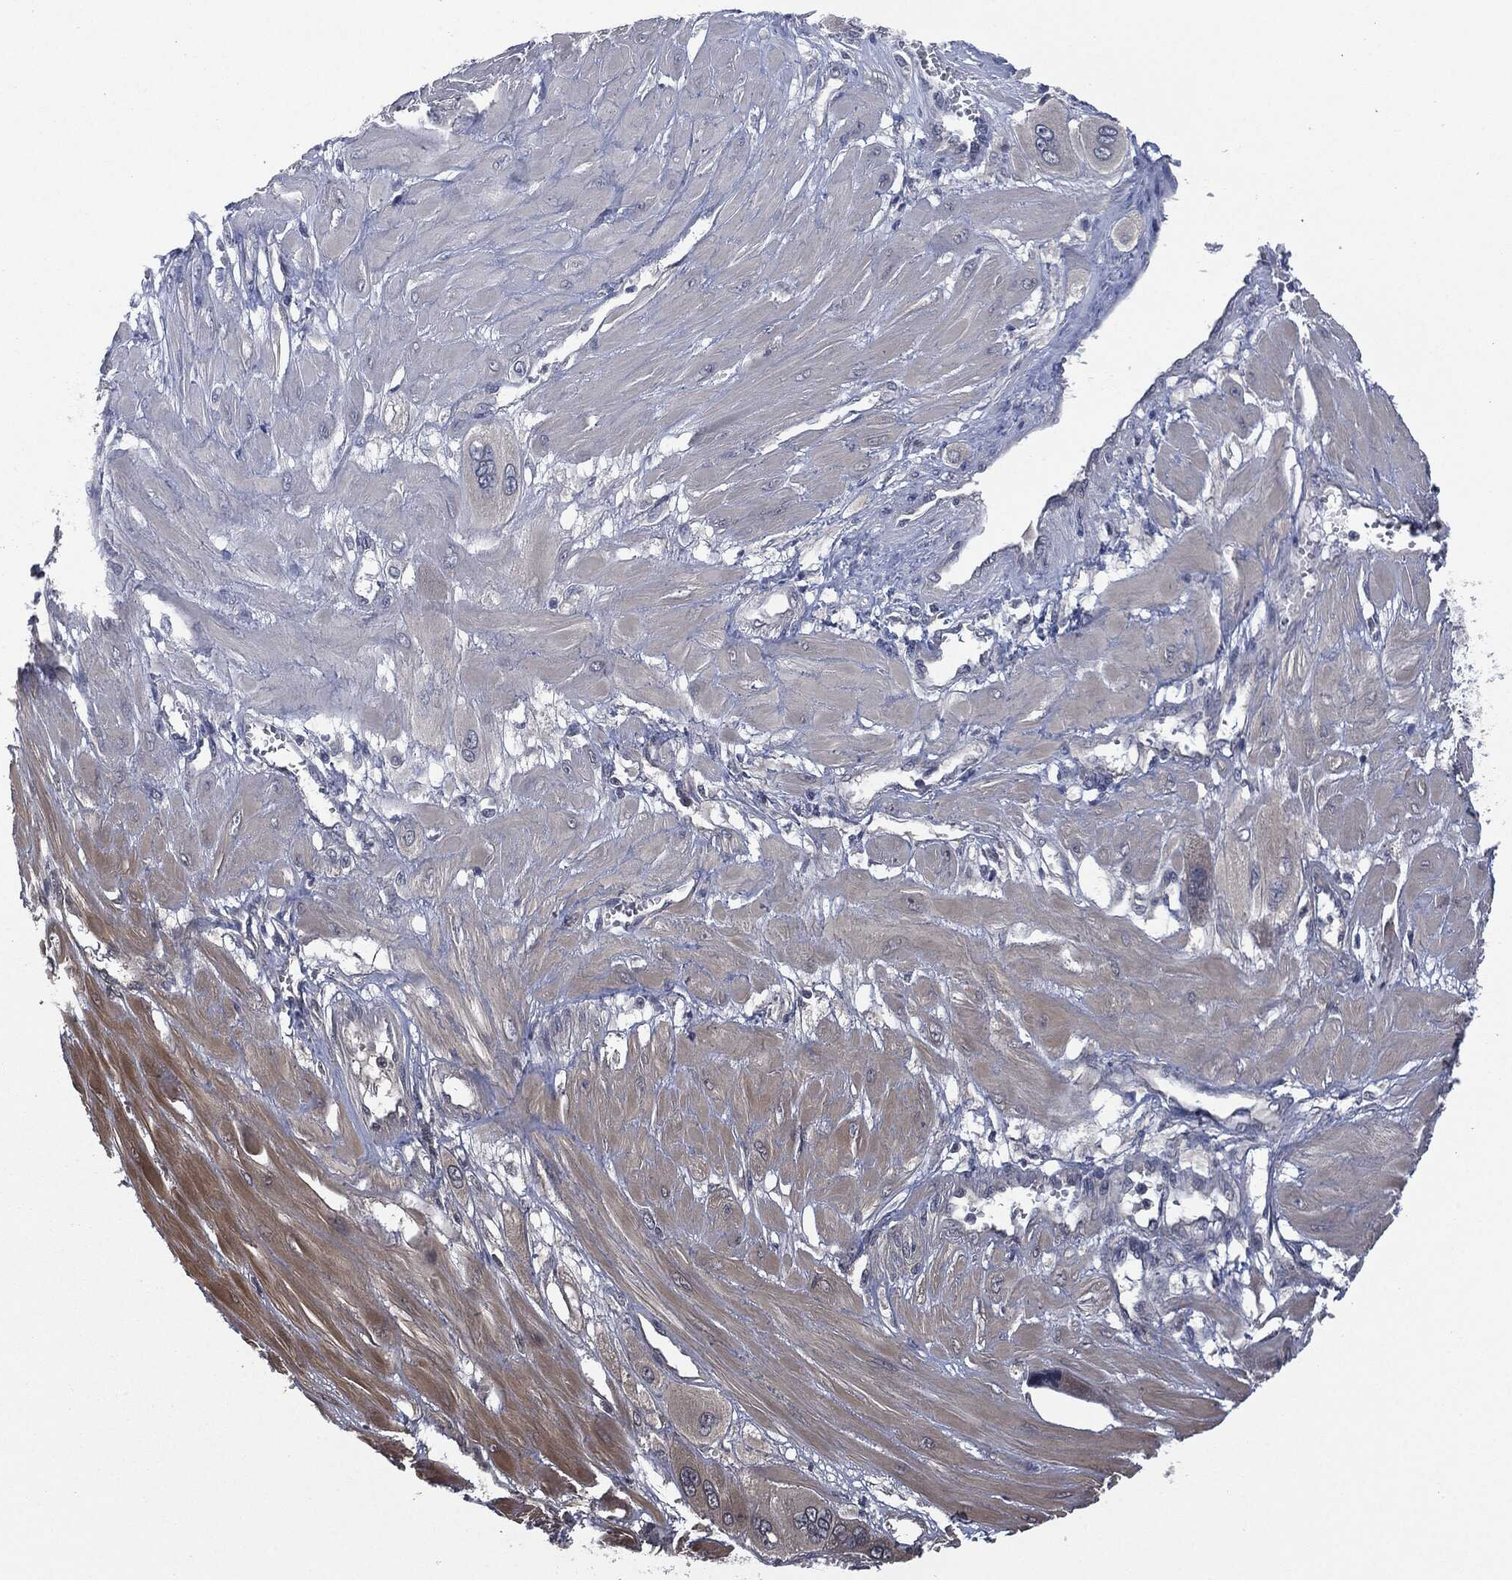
{"staining": {"intensity": "moderate", "quantity": "<25%", "location": "cytoplasmic/membranous"}, "tissue": "cervical cancer", "cell_type": "Tumor cells", "image_type": "cancer", "snomed": [{"axis": "morphology", "description": "Squamous cell carcinoma, NOS"}, {"axis": "topography", "description": "Cervix"}], "caption": "Brown immunohistochemical staining in cervical squamous cell carcinoma shows moderate cytoplasmic/membranous expression in approximately <25% of tumor cells. (Brightfield microscopy of DAB IHC at high magnification).", "gene": "IL1RN", "patient": {"sex": "female", "age": 34}}